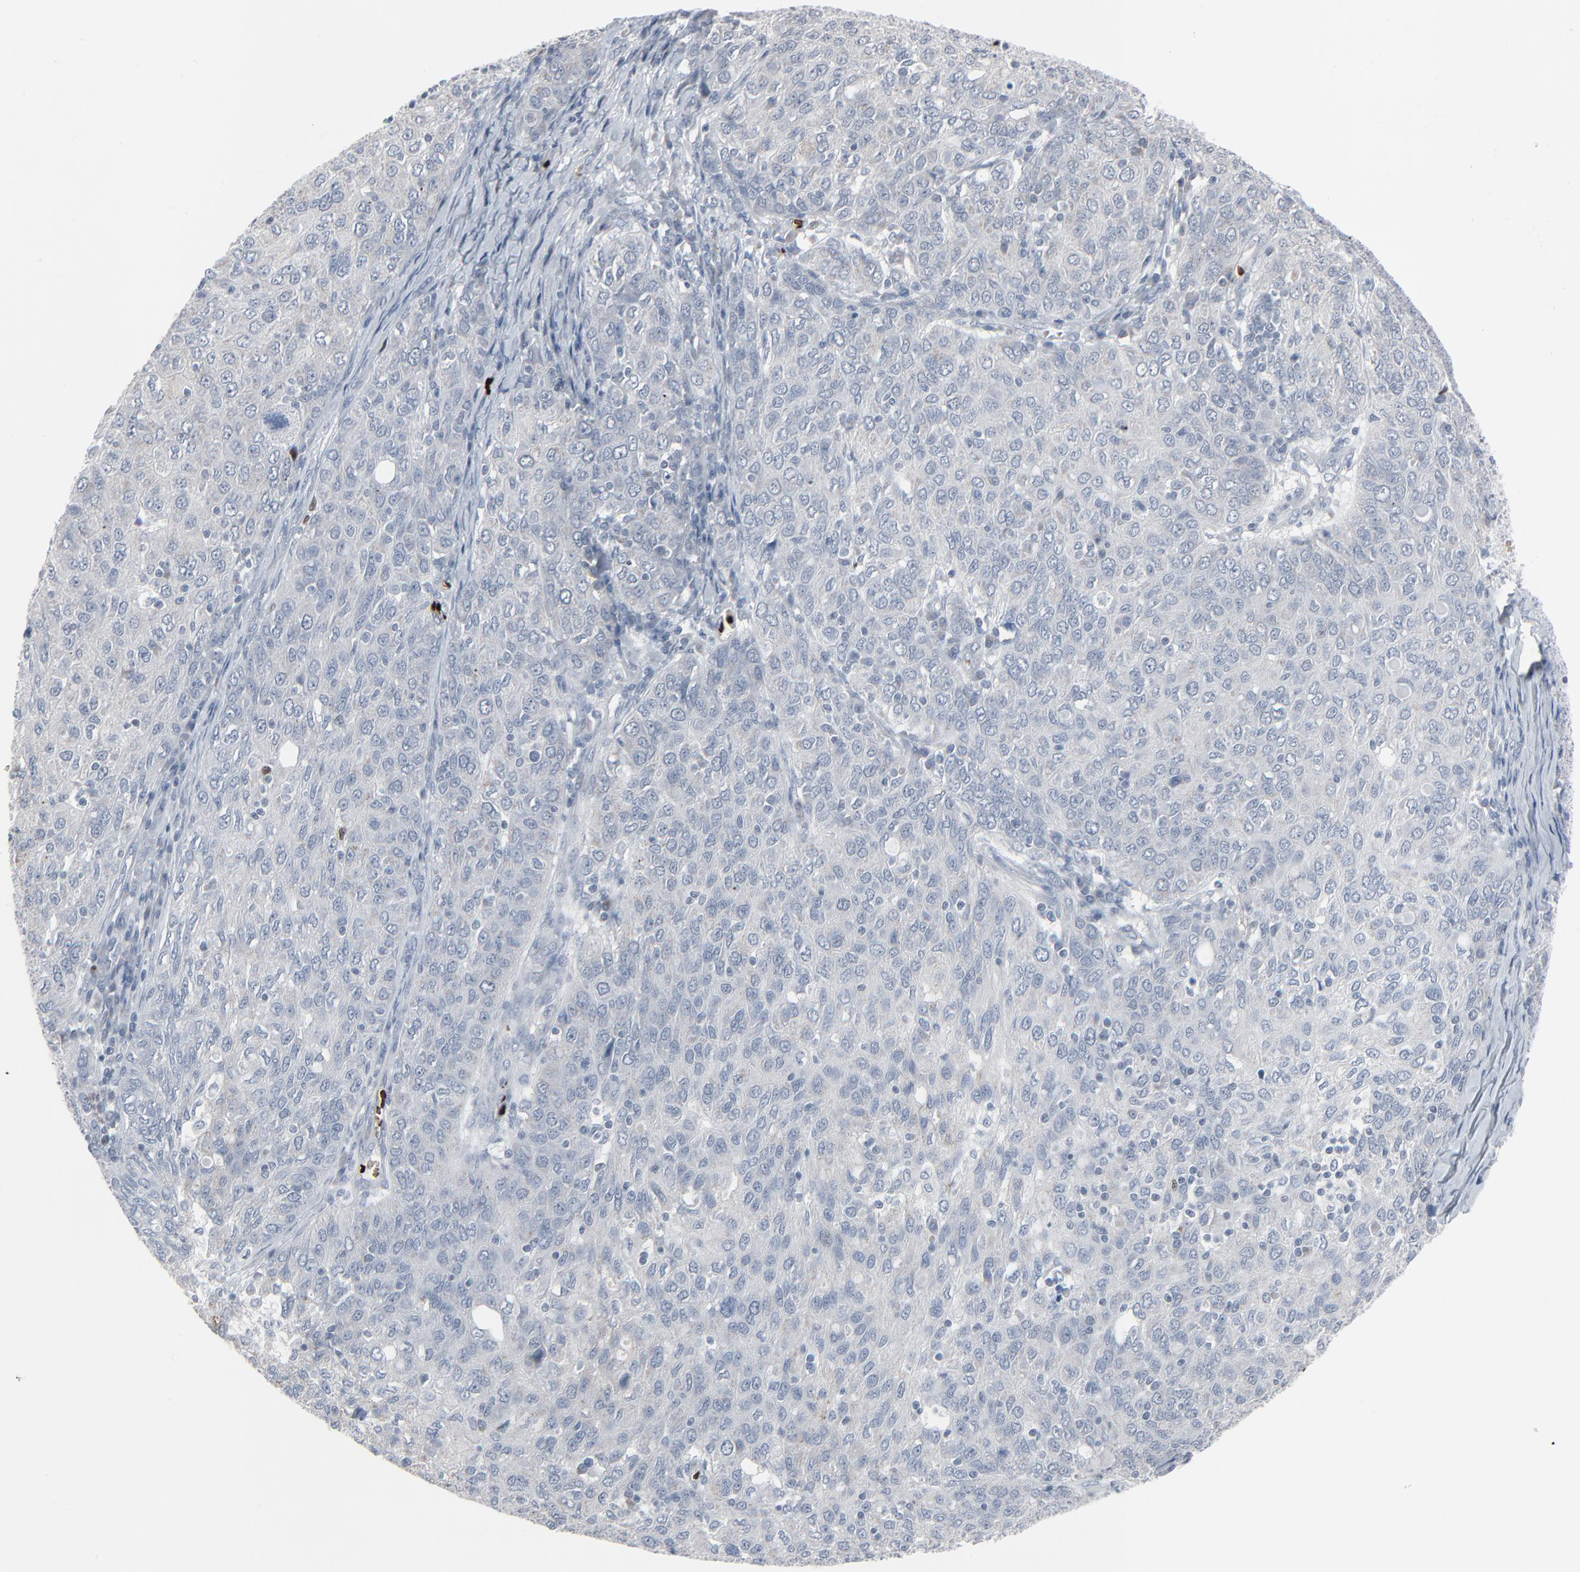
{"staining": {"intensity": "negative", "quantity": "none", "location": "none"}, "tissue": "ovarian cancer", "cell_type": "Tumor cells", "image_type": "cancer", "snomed": [{"axis": "morphology", "description": "Carcinoma, endometroid"}, {"axis": "topography", "description": "Ovary"}], "caption": "Protein analysis of endometroid carcinoma (ovarian) displays no significant expression in tumor cells. Brightfield microscopy of IHC stained with DAB (brown) and hematoxylin (blue), captured at high magnification.", "gene": "SAGE1", "patient": {"sex": "female", "age": 50}}